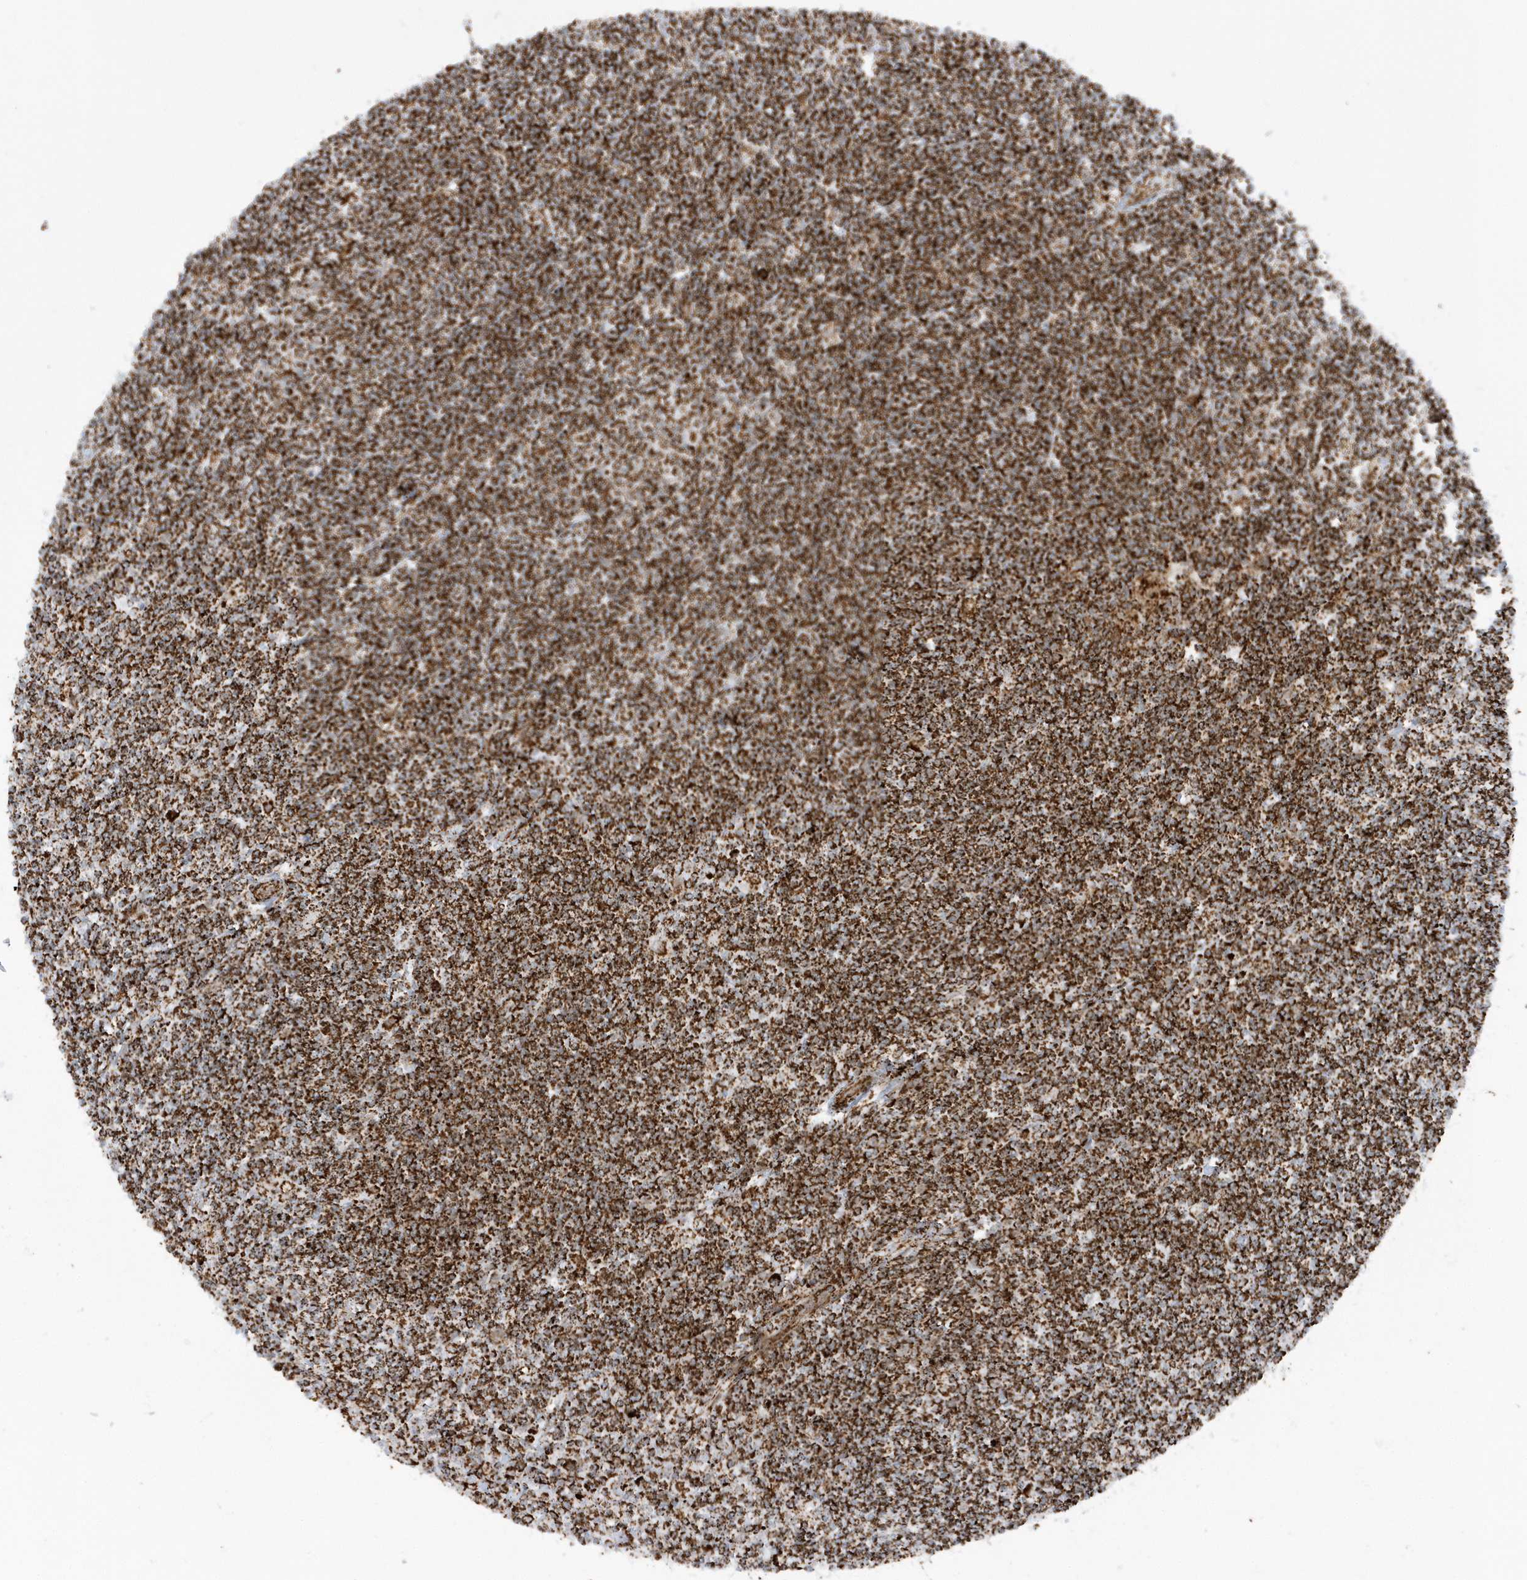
{"staining": {"intensity": "strong", "quantity": ">75%", "location": "cytoplasmic/membranous"}, "tissue": "lymphoma", "cell_type": "Tumor cells", "image_type": "cancer", "snomed": [{"axis": "morphology", "description": "Malignant lymphoma, non-Hodgkin's type, Low grade"}, {"axis": "topography", "description": "Spleen"}], "caption": "Lymphoma stained with DAB immunohistochemistry (IHC) exhibits high levels of strong cytoplasmic/membranous staining in approximately >75% of tumor cells.", "gene": "CRY2", "patient": {"sex": "male", "age": 76}}